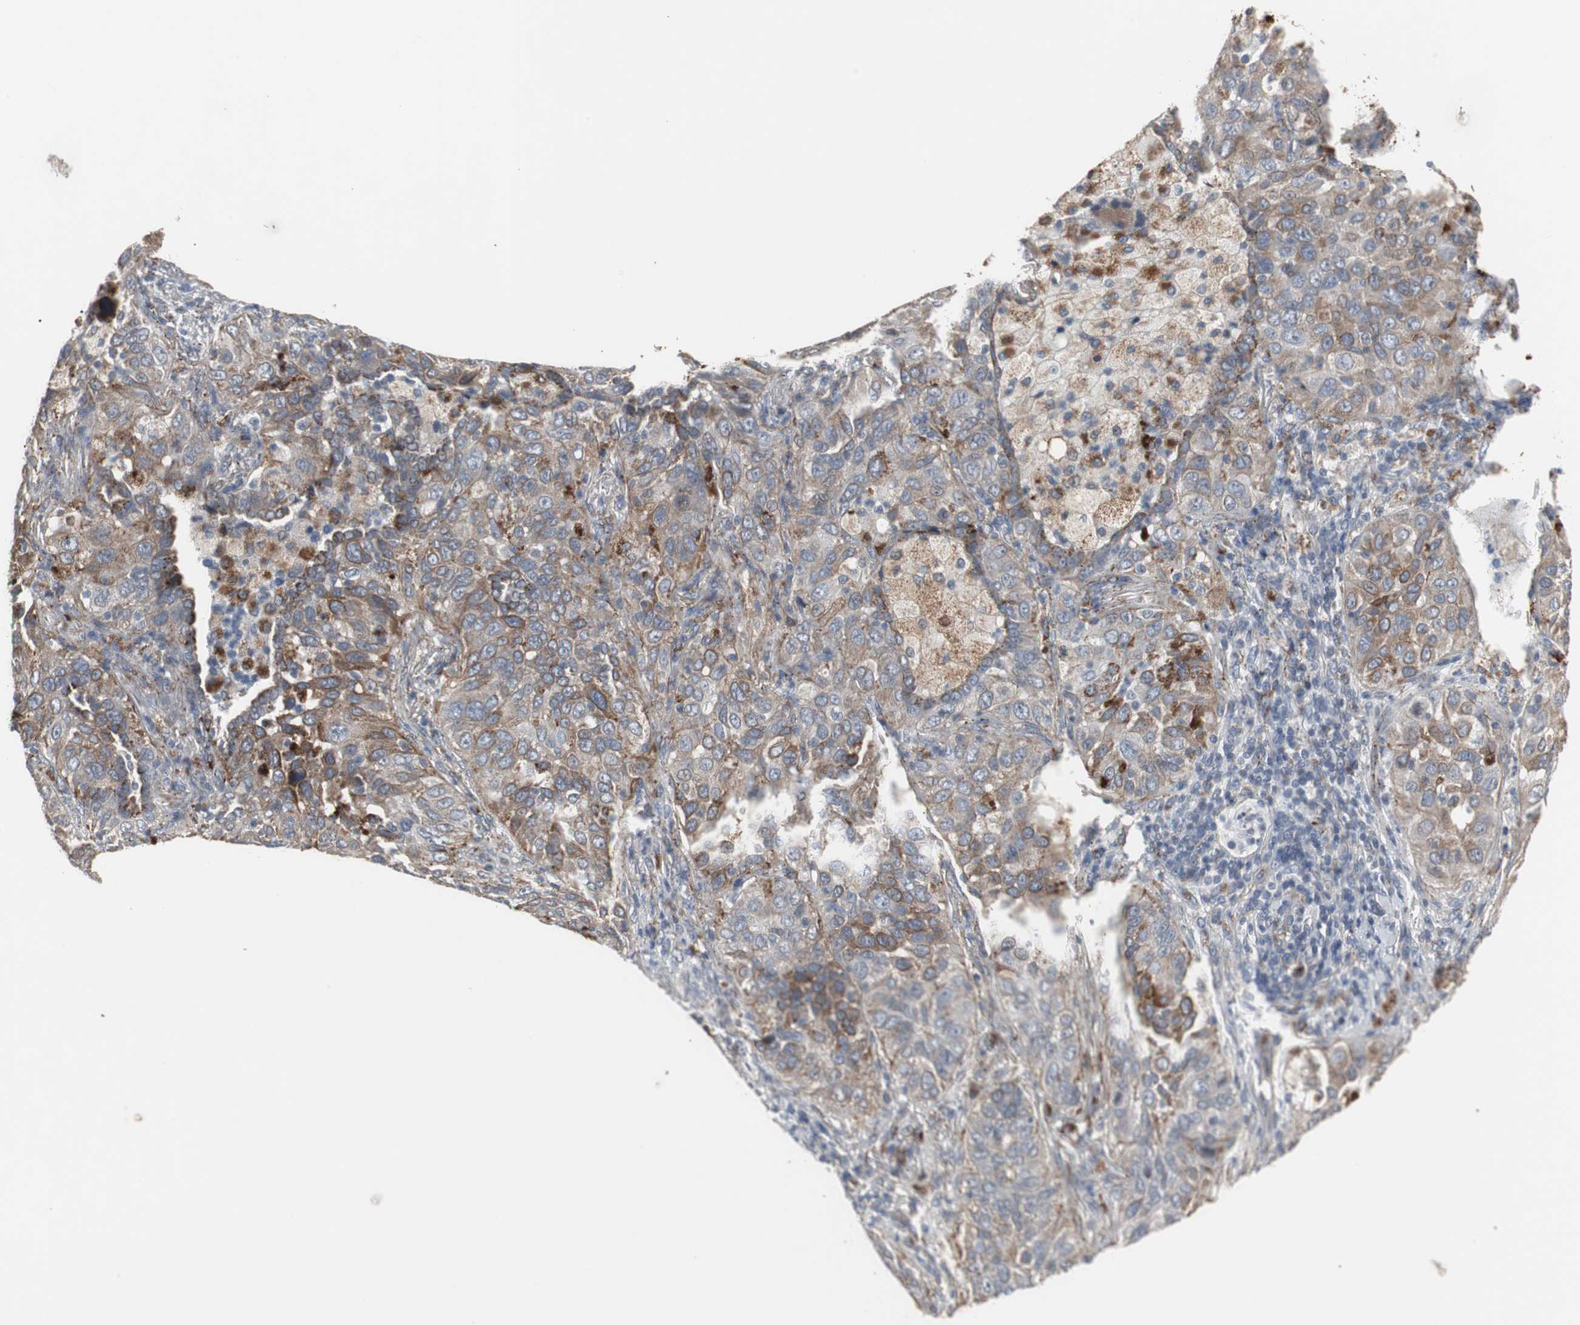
{"staining": {"intensity": "strong", "quantity": ">75%", "location": "cytoplasmic/membranous"}, "tissue": "lung cancer", "cell_type": "Tumor cells", "image_type": "cancer", "snomed": [{"axis": "morphology", "description": "Squamous cell carcinoma, NOS"}, {"axis": "topography", "description": "Lung"}], "caption": "Human lung squamous cell carcinoma stained for a protein (brown) displays strong cytoplasmic/membranous positive expression in about >75% of tumor cells.", "gene": "GBA1", "patient": {"sex": "female", "age": 67}}